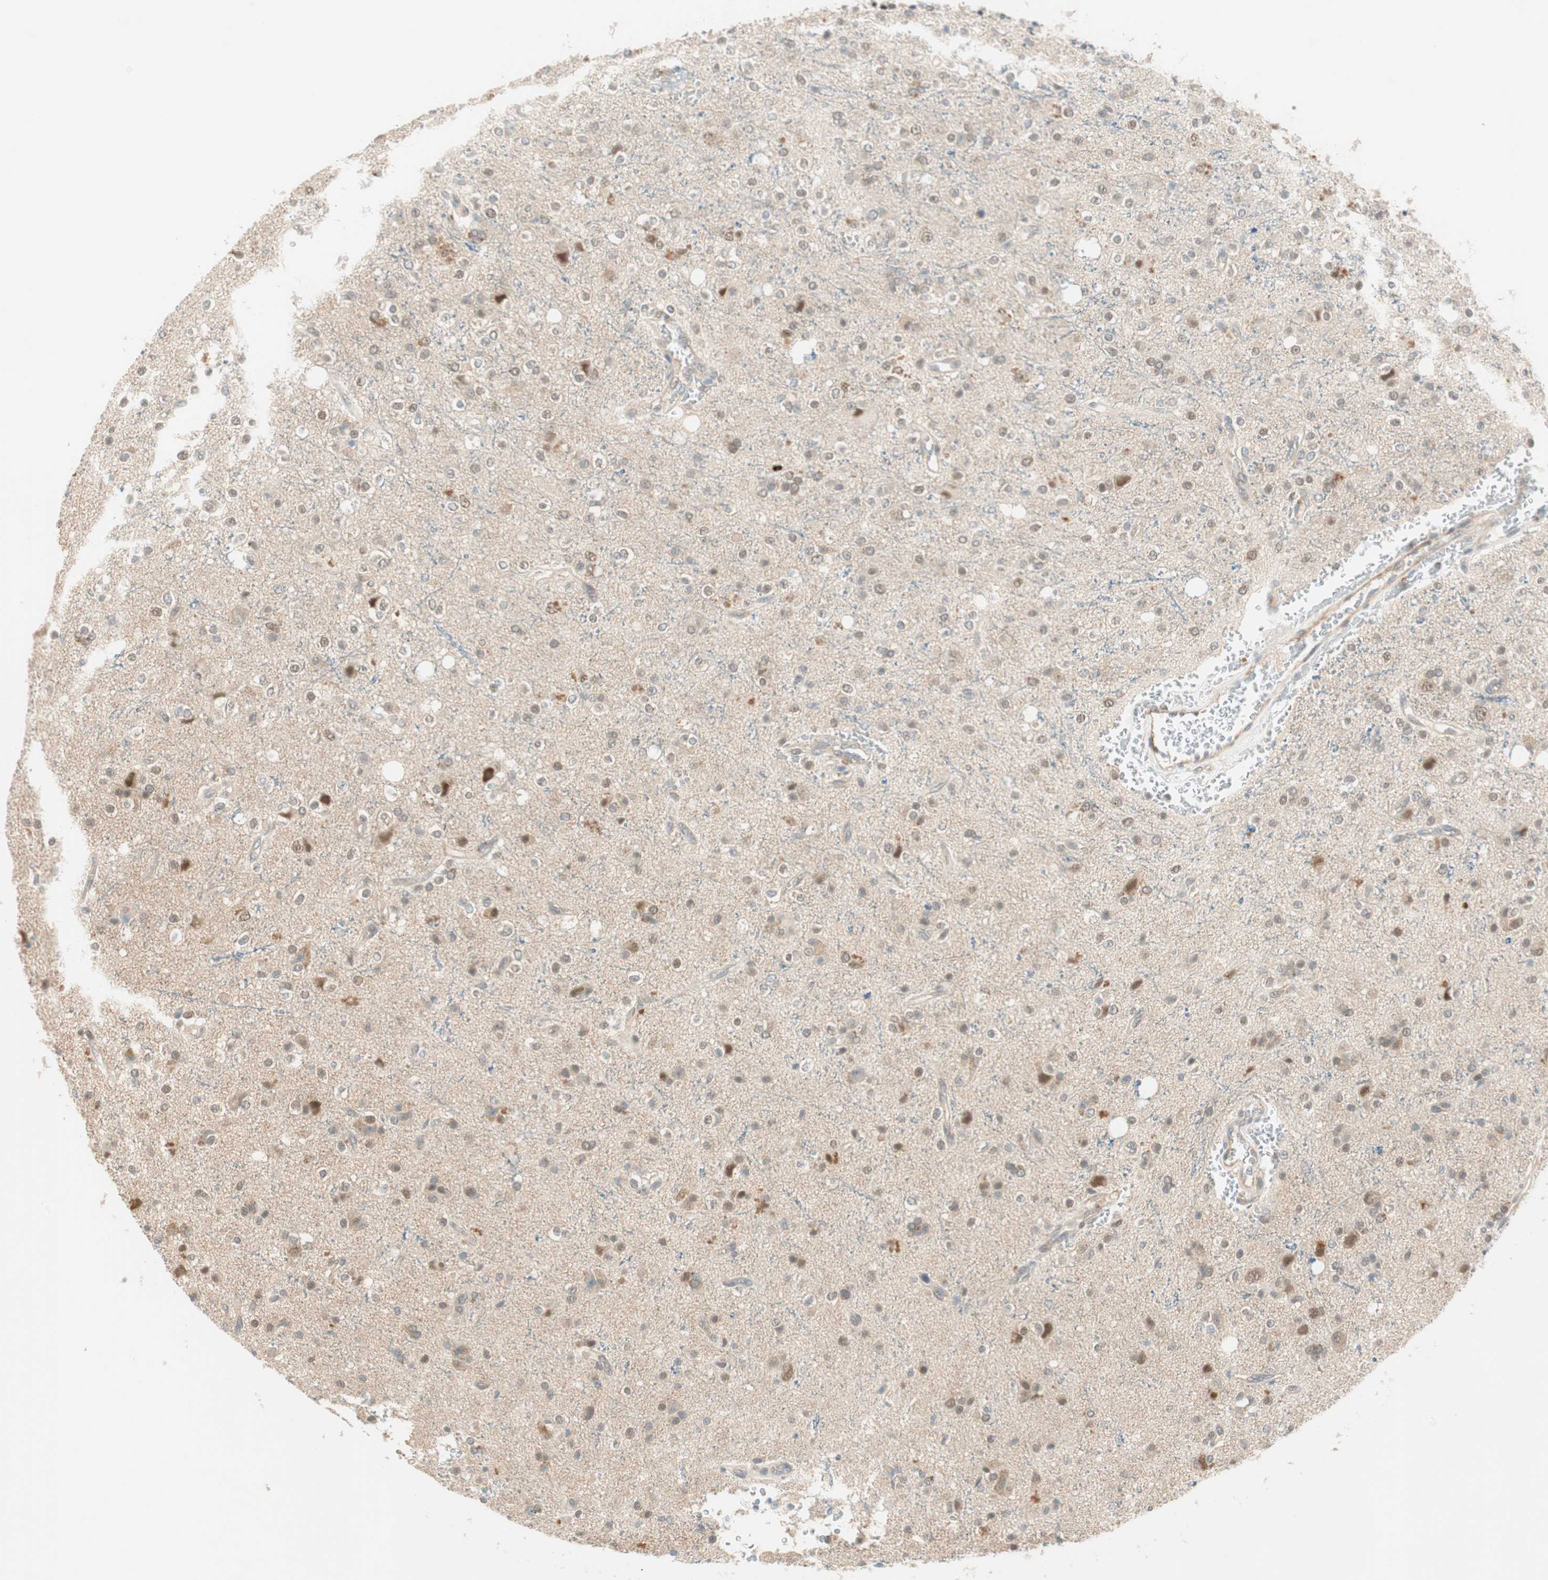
{"staining": {"intensity": "weak", "quantity": "25%-75%", "location": "cytoplasmic/membranous,nuclear"}, "tissue": "glioma", "cell_type": "Tumor cells", "image_type": "cancer", "snomed": [{"axis": "morphology", "description": "Glioma, malignant, High grade"}, {"axis": "topography", "description": "Brain"}], "caption": "A high-resolution image shows IHC staining of glioma, which demonstrates weak cytoplasmic/membranous and nuclear staining in about 25%-75% of tumor cells.", "gene": "PSMD8", "patient": {"sex": "male", "age": 47}}